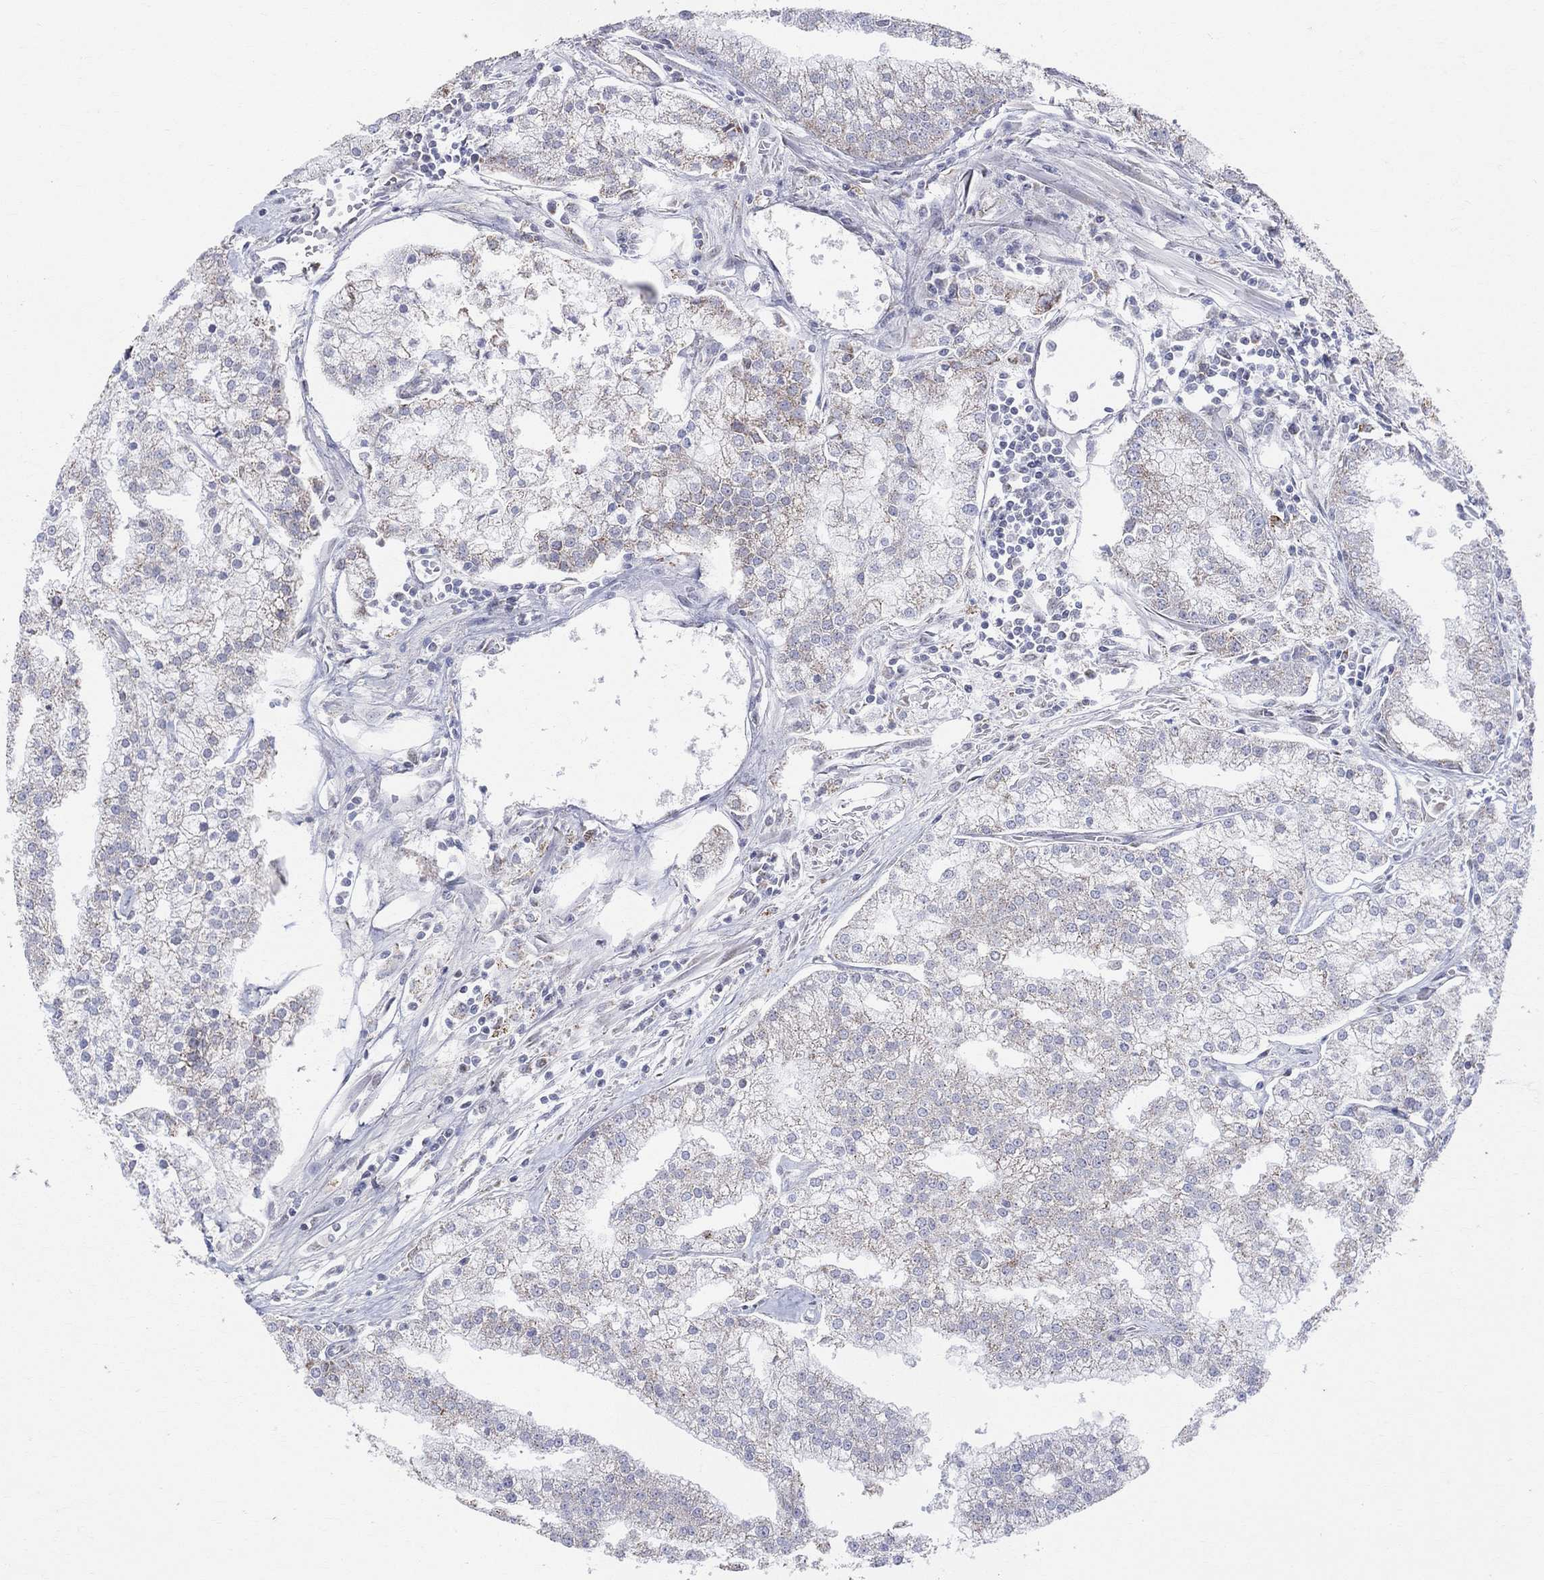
{"staining": {"intensity": "moderate", "quantity": "25%-75%", "location": "cytoplasmic/membranous"}, "tissue": "prostate cancer", "cell_type": "Tumor cells", "image_type": "cancer", "snomed": [{"axis": "morphology", "description": "Adenocarcinoma, NOS"}, {"axis": "topography", "description": "Prostate"}], "caption": "Prostate cancer (adenocarcinoma) stained with IHC exhibits moderate cytoplasmic/membranous positivity in about 25%-75% of tumor cells.", "gene": "KISS1R", "patient": {"sex": "male", "age": 70}}